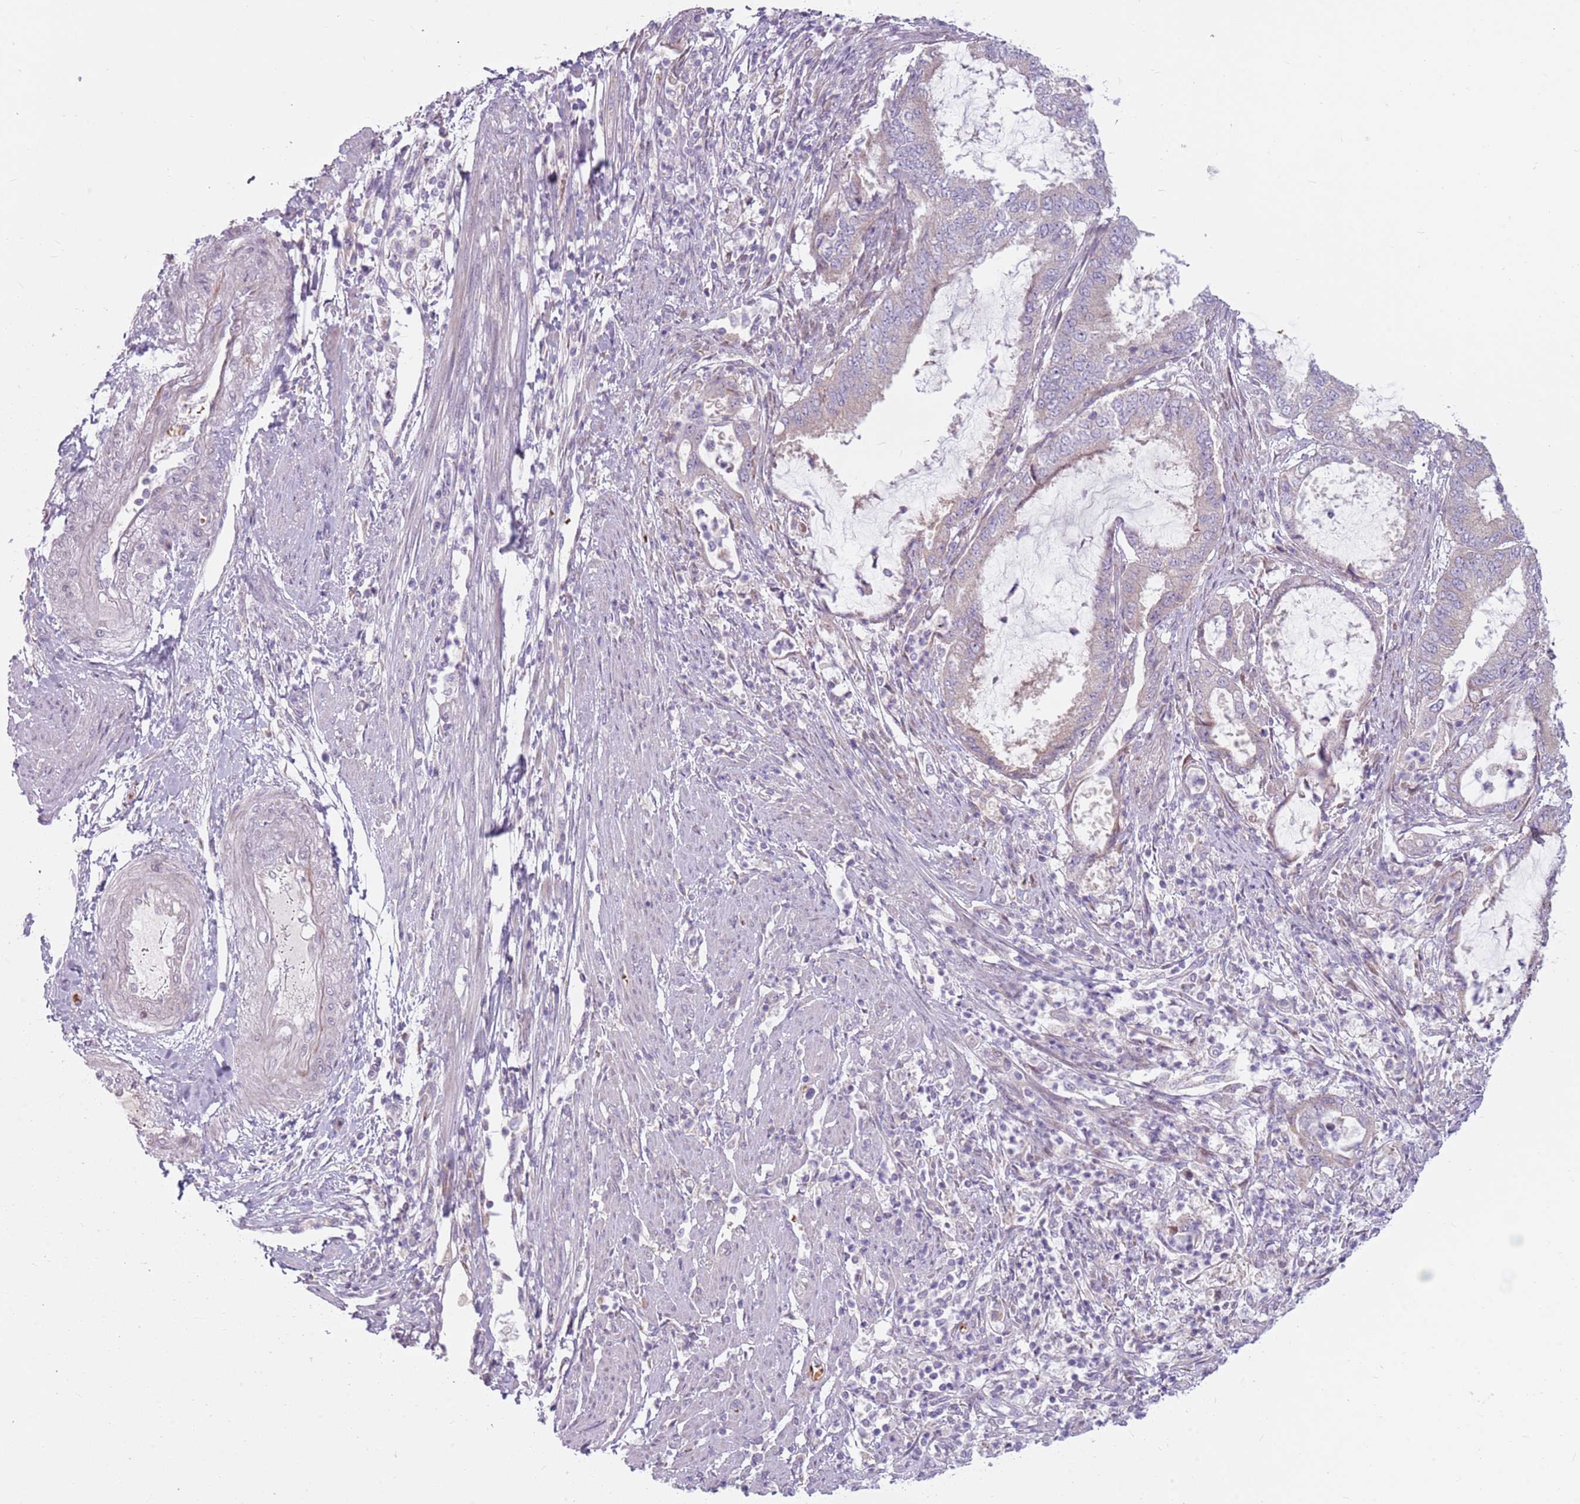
{"staining": {"intensity": "negative", "quantity": "none", "location": "none"}, "tissue": "endometrial cancer", "cell_type": "Tumor cells", "image_type": "cancer", "snomed": [{"axis": "morphology", "description": "Adenocarcinoma, NOS"}, {"axis": "topography", "description": "Endometrium"}], "caption": "High magnification brightfield microscopy of endometrial adenocarcinoma stained with DAB (3,3'-diaminobenzidine) (brown) and counterstained with hematoxylin (blue): tumor cells show no significant staining. (DAB immunohistochemistry, high magnification).", "gene": "HSPA14", "patient": {"sex": "female", "age": 51}}